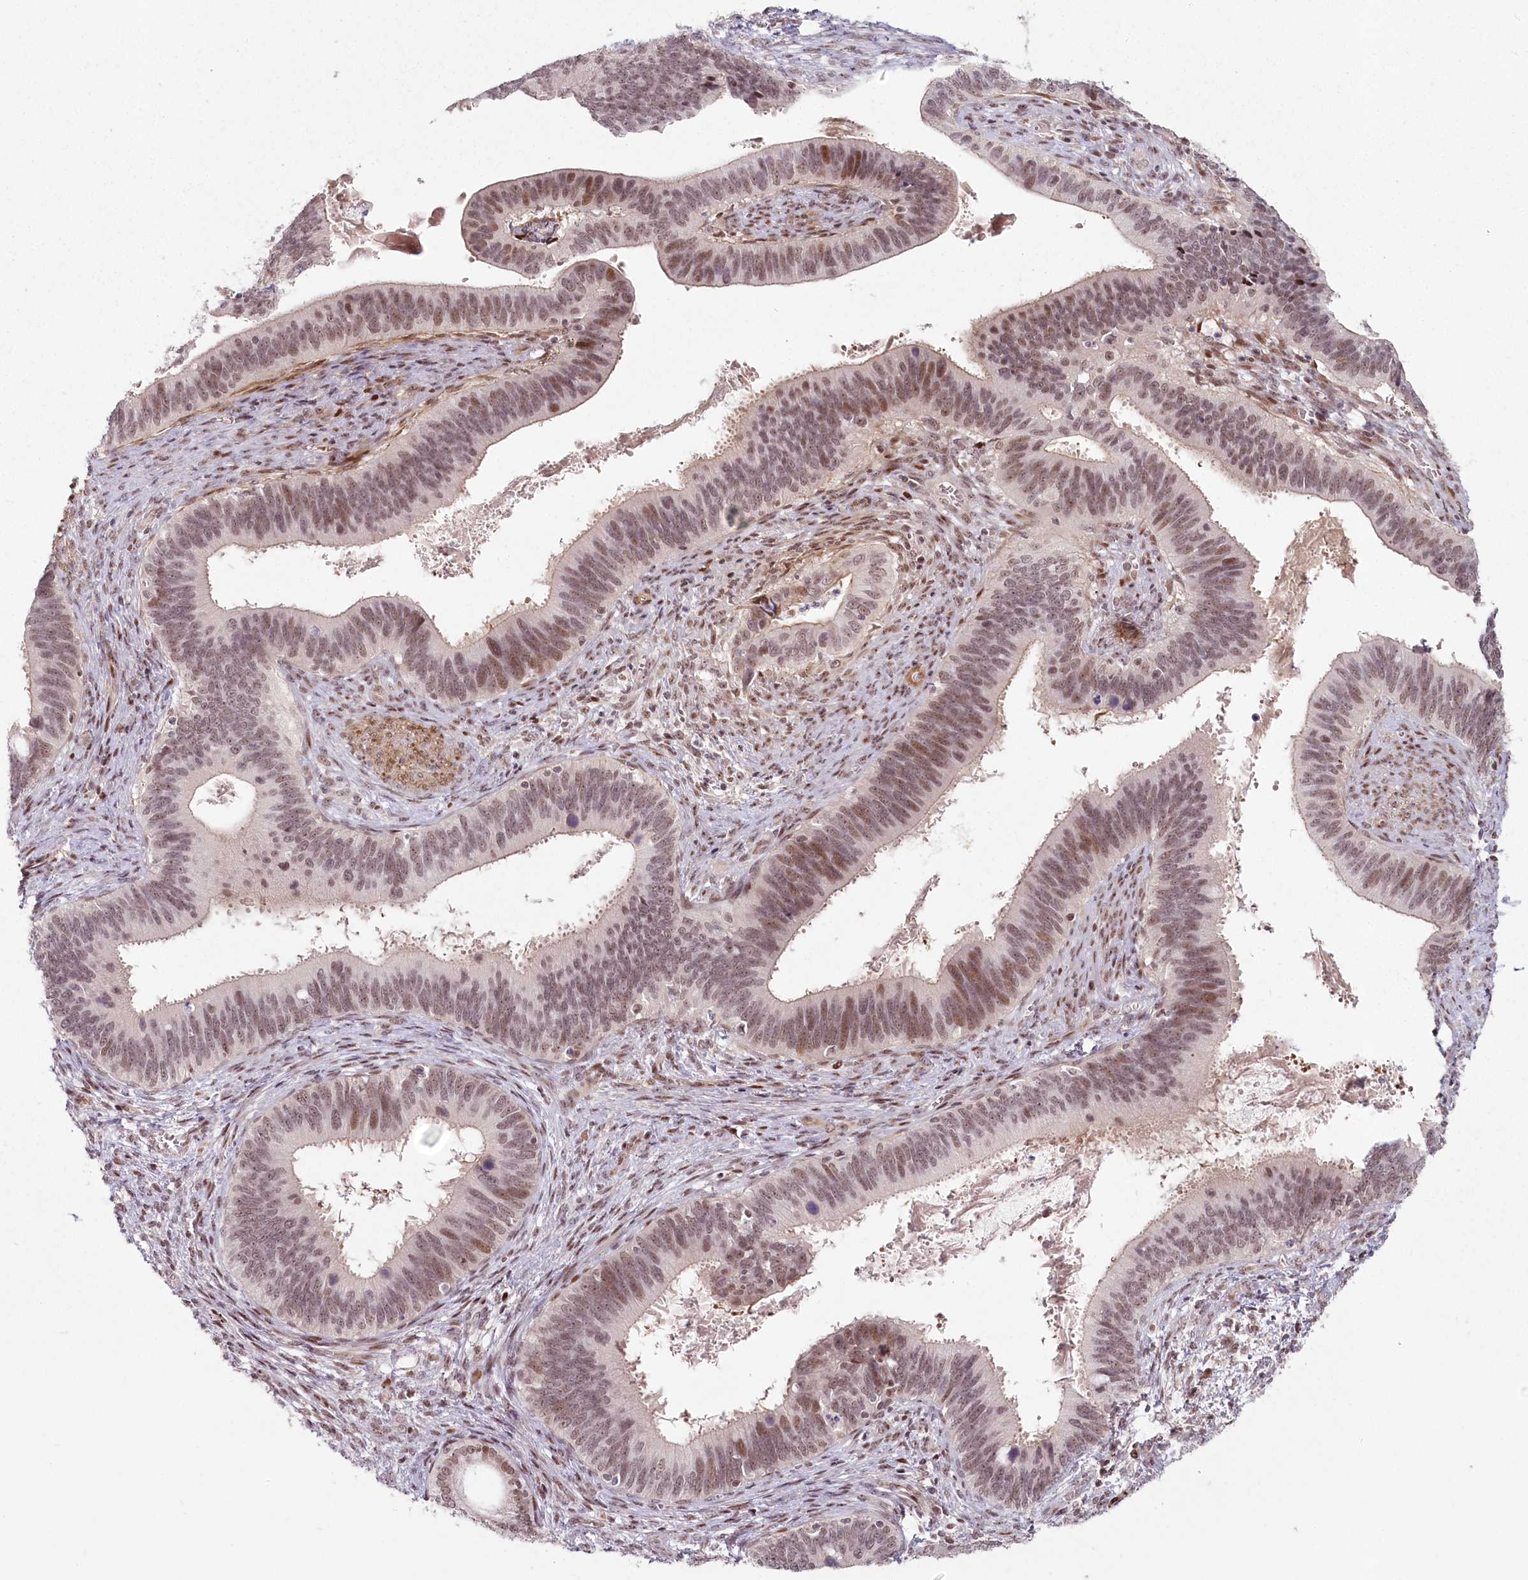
{"staining": {"intensity": "moderate", "quantity": ">75%", "location": "nuclear"}, "tissue": "cervical cancer", "cell_type": "Tumor cells", "image_type": "cancer", "snomed": [{"axis": "morphology", "description": "Adenocarcinoma, NOS"}, {"axis": "topography", "description": "Cervix"}], "caption": "An image of cervical cancer stained for a protein reveals moderate nuclear brown staining in tumor cells. (DAB IHC, brown staining for protein, blue staining for nuclei).", "gene": "FAM204A", "patient": {"sex": "female", "age": 42}}